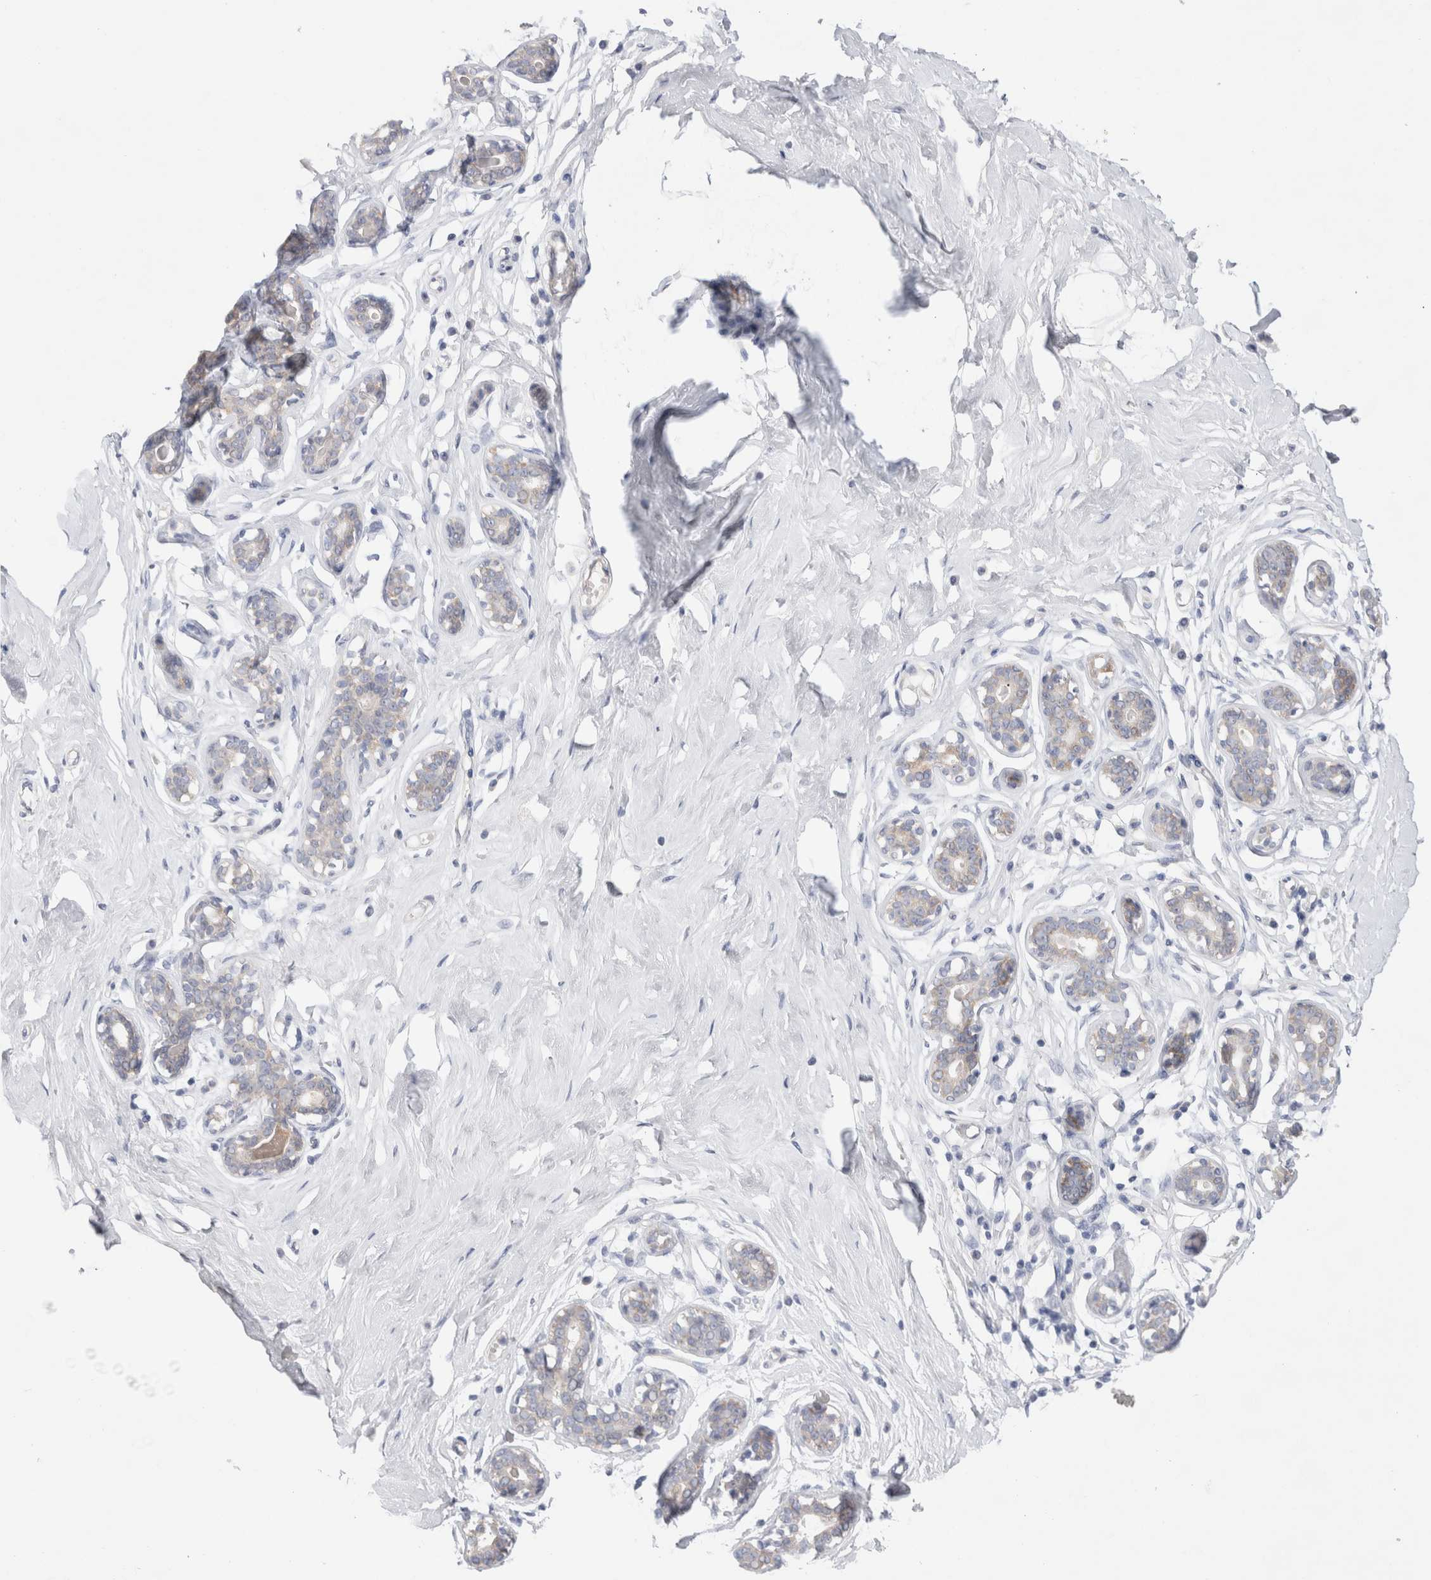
{"staining": {"intensity": "negative", "quantity": "none", "location": "none"}, "tissue": "breast", "cell_type": "Adipocytes", "image_type": "normal", "snomed": [{"axis": "morphology", "description": "Normal tissue, NOS"}, {"axis": "topography", "description": "Breast"}], "caption": "The image displays no staining of adipocytes in unremarkable breast.", "gene": "WIPF2", "patient": {"sex": "female", "age": 23}}